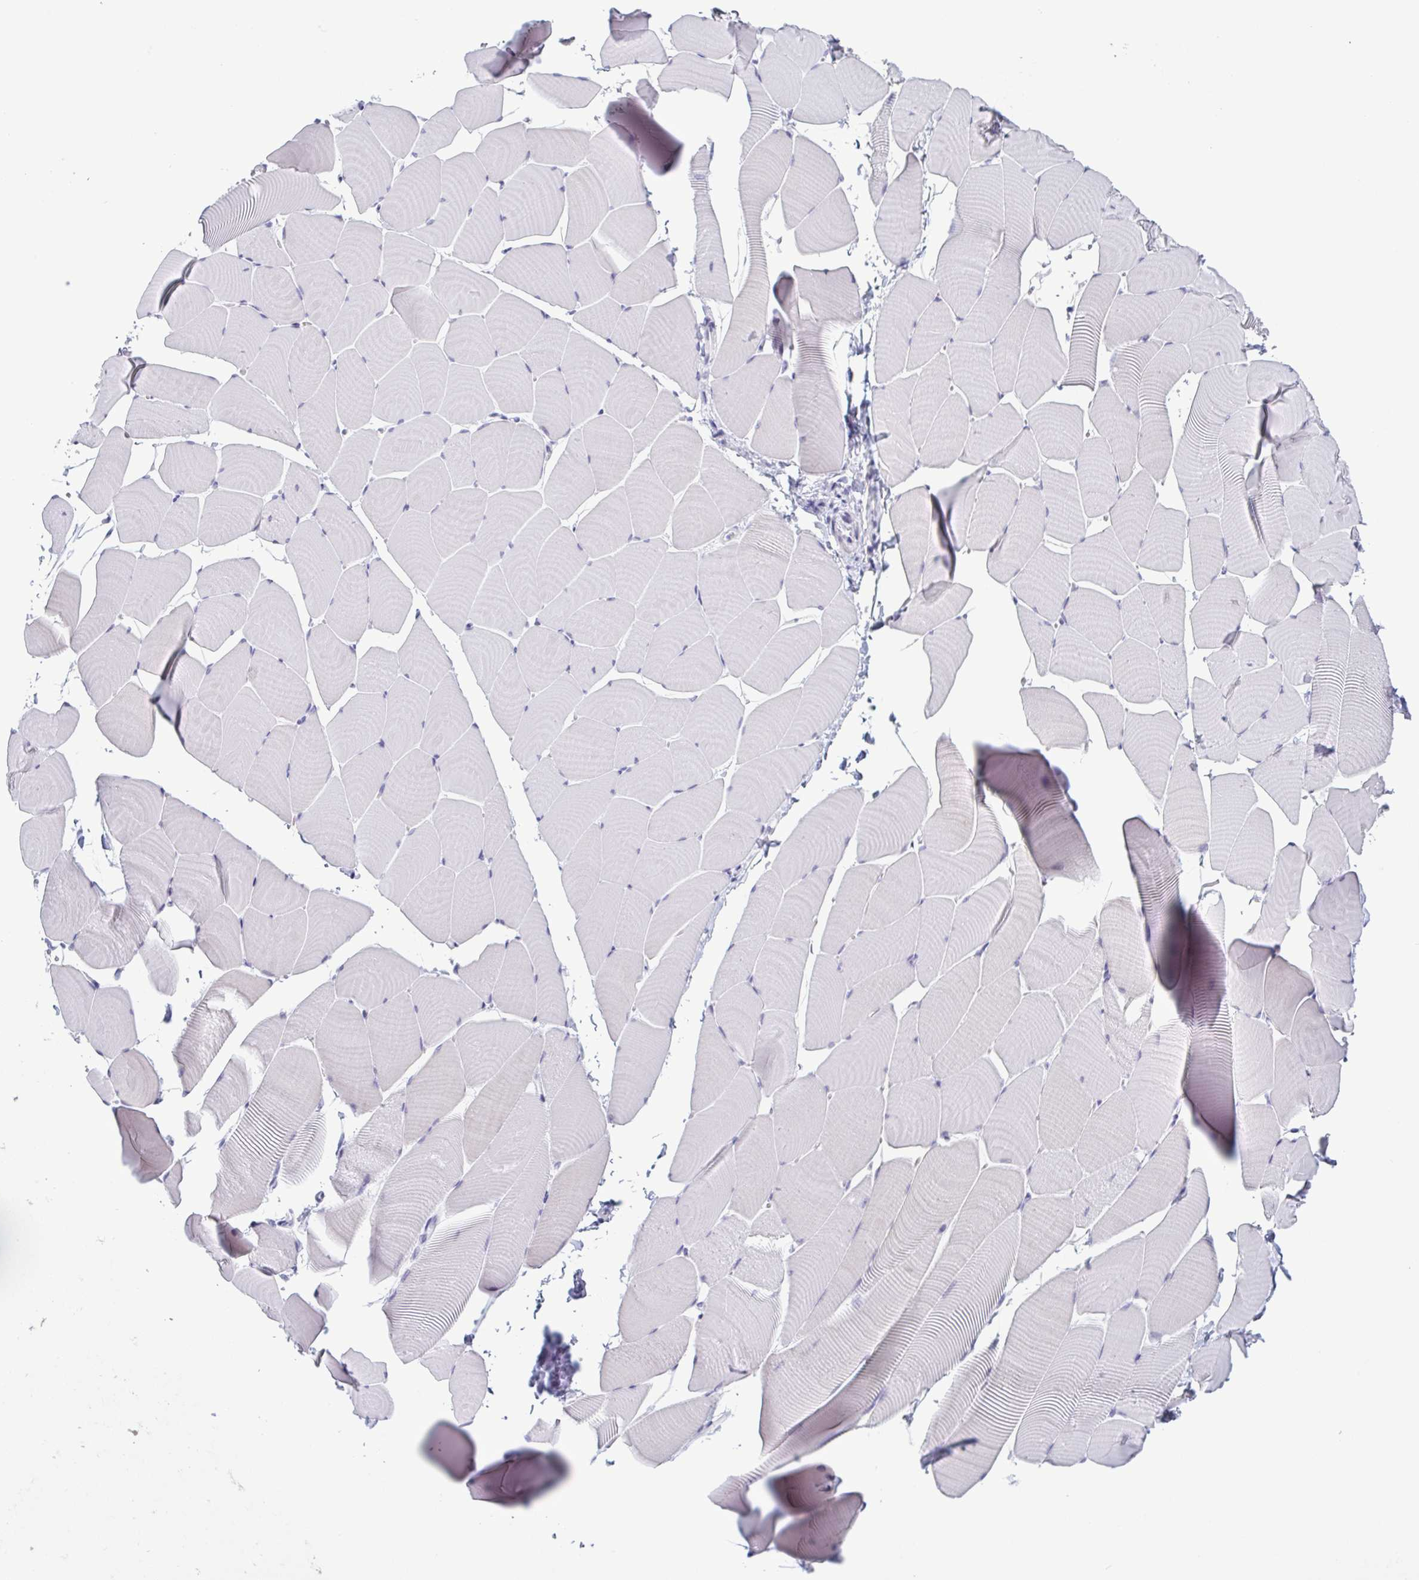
{"staining": {"intensity": "negative", "quantity": "none", "location": "none"}, "tissue": "skeletal muscle", "cell_type": "Myocytes", "image_type": "normal", "snomed": [{"axis": "morphology", "description": "Normal tissue, NOS"}, {"axis": "topography", "description": "Skeletal muscle"}], "caption": "Immunohistochemistry of unremarkable skeletal muscle demonstrates no expression in myocytes. Nuclei are stained in blue.", "gene": "KRT10", "patient": {"sex": "male", "age": 25}}